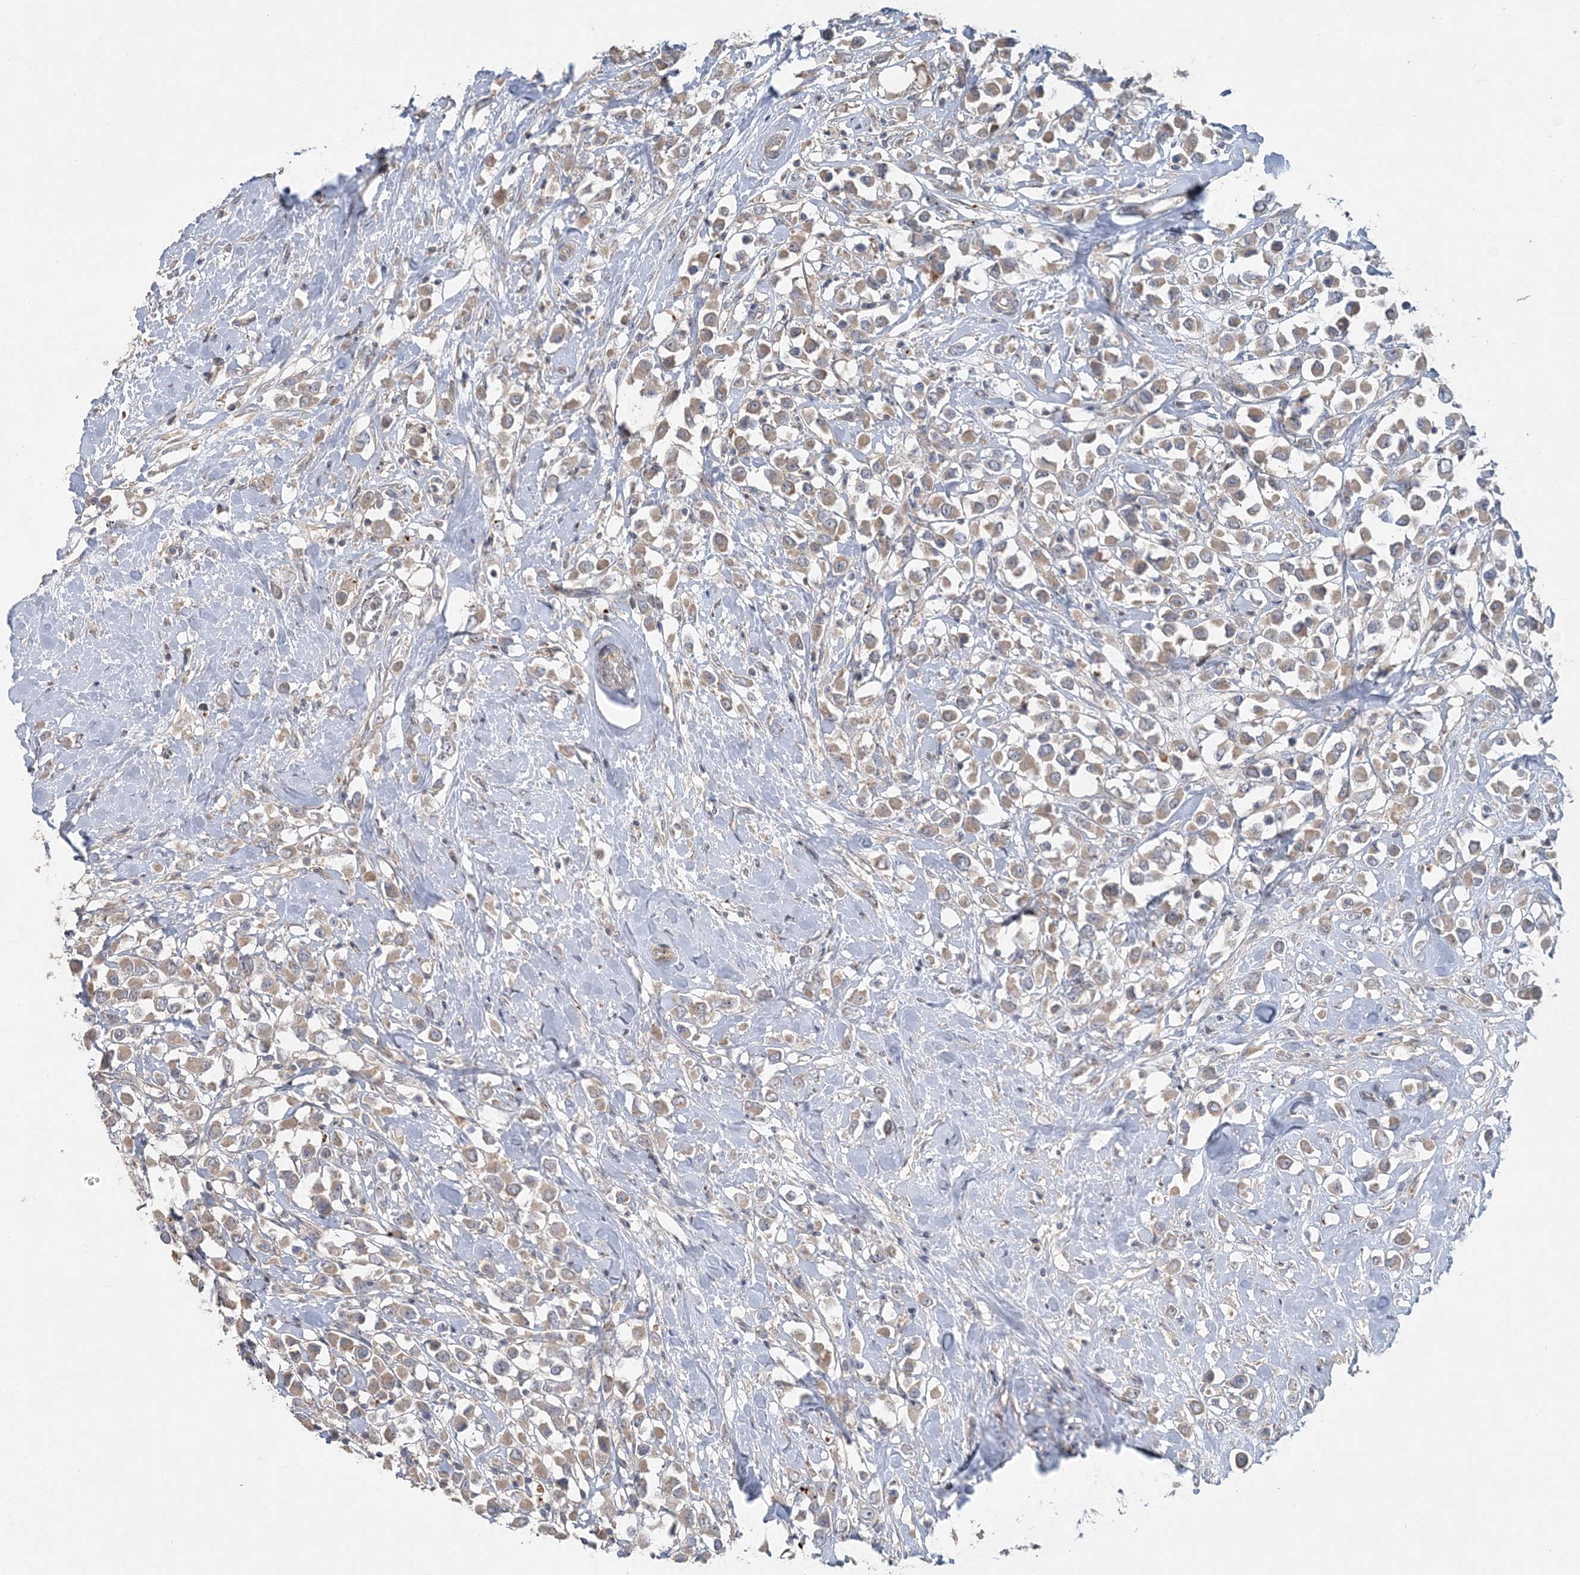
{"staining": {"intensity": "weak", "quantity": ">75%", "location": "cytoplasmic/membranous"}, "tissue": "breast cancer", "cell_type": "Tumor cells", "image_type": "cancer", "snomed": [{"axis": "morphology", "description": "Duct carcinoma"}, {"axis": "topography", "description": "Breast"}], "caption": "This is a micrograph of immunohistochemistry staining of invasive ductal carcinoma (breast), which shows weak staining in the cytoplasmic/membranous of tumor cells.", "gene": "SLC4A10", "patient": {"sex": "female", "age": 61}}